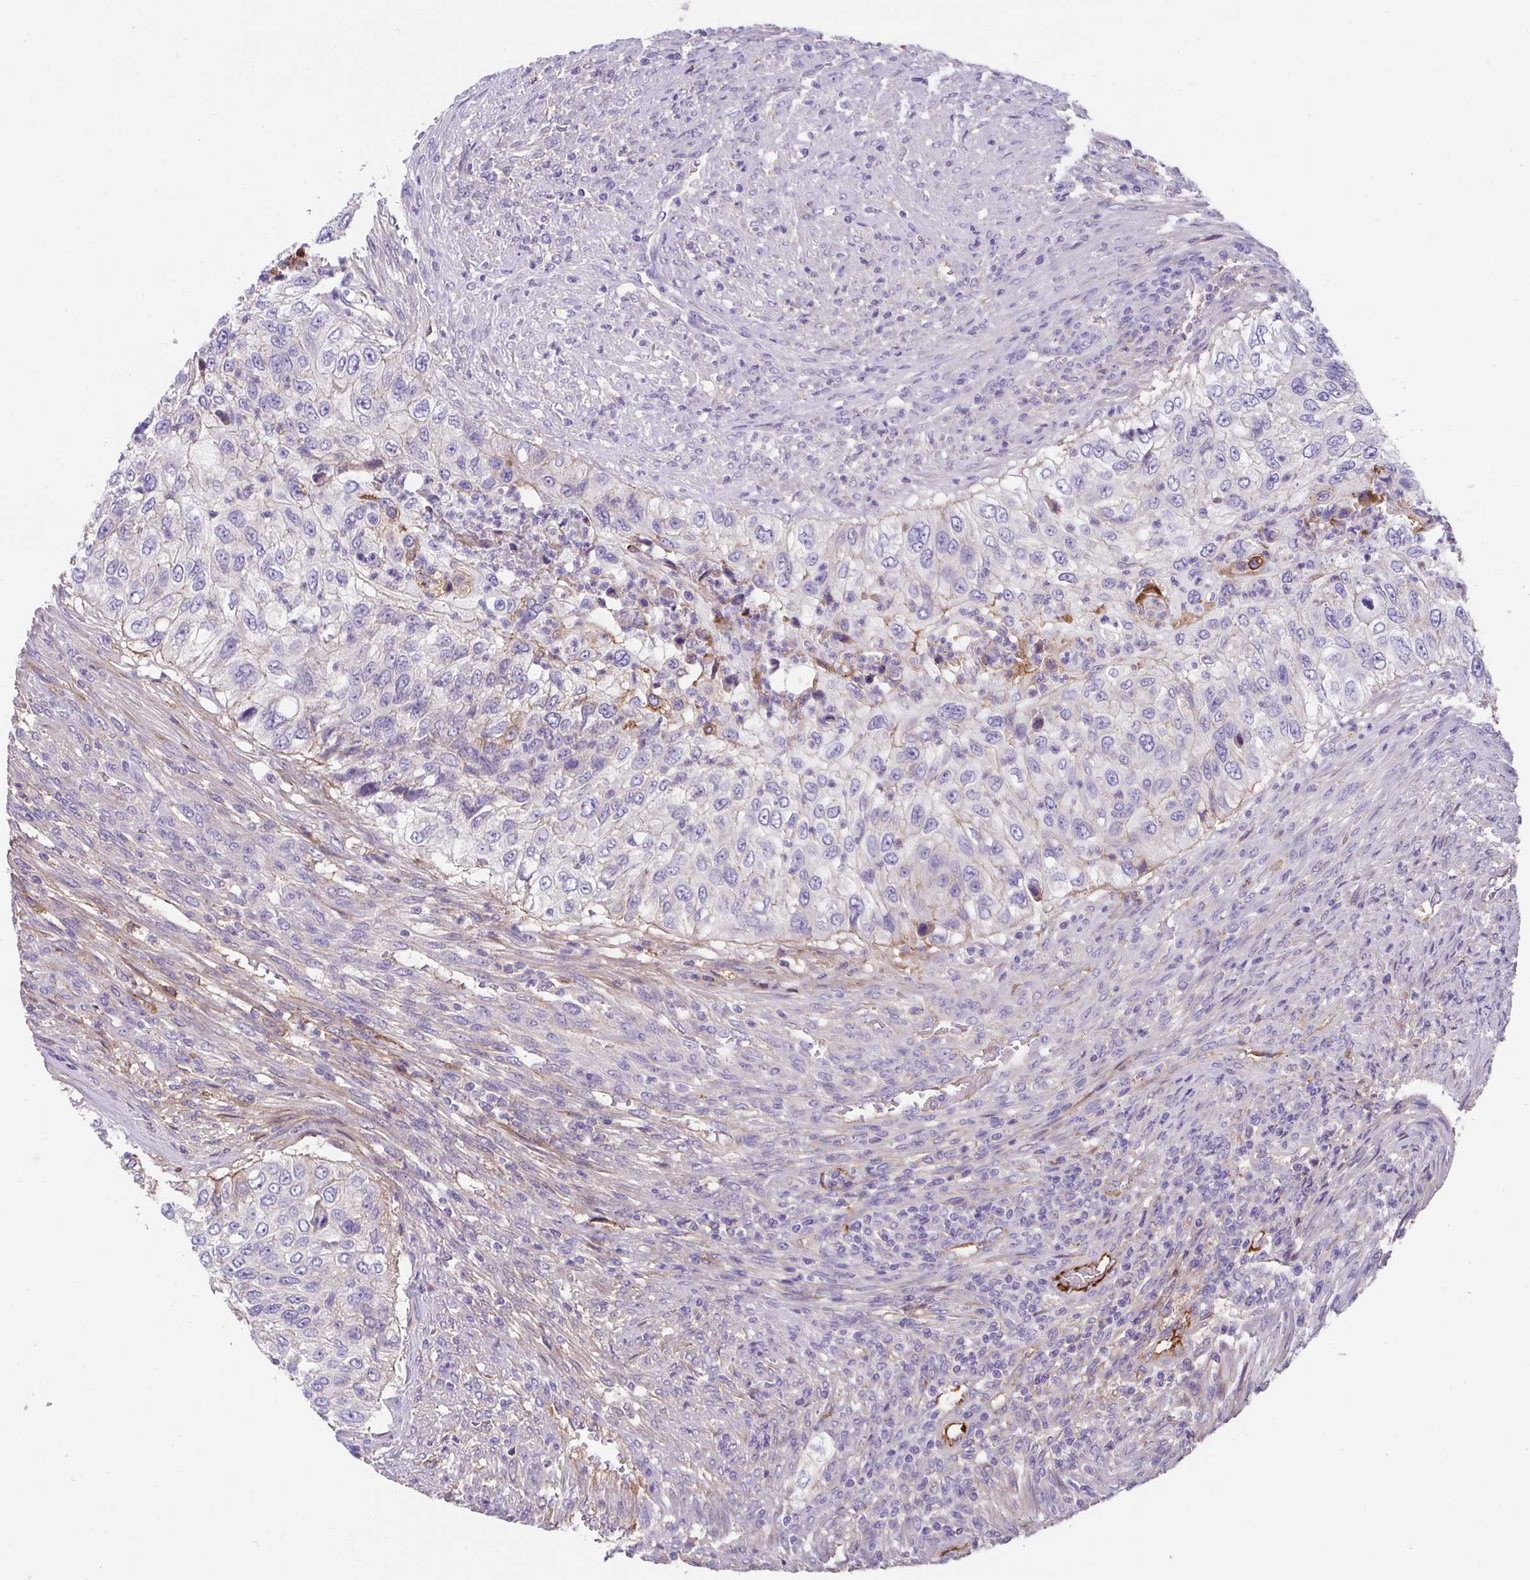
{"staining": {"intensity": "weak", "quantity": "<25%", "location": "cytoplasmic/membranous"}, "tissue": "urothelial cancer", "cell_type": "Tumor cells", "image_type": "cancer", "snomed": [{"axis": "morphology", "description": "Urothelial carcinoma, High grade"}, {"axis": "topography", "description": "Urinary bladder"}], "caption": "An immunohistochemistry image of urothelial cancer is shown. There is no staining in tumor cells of urothelial cancer.", "gene": "ZNF813", "patient": {"sex": "female", "age": 60}}